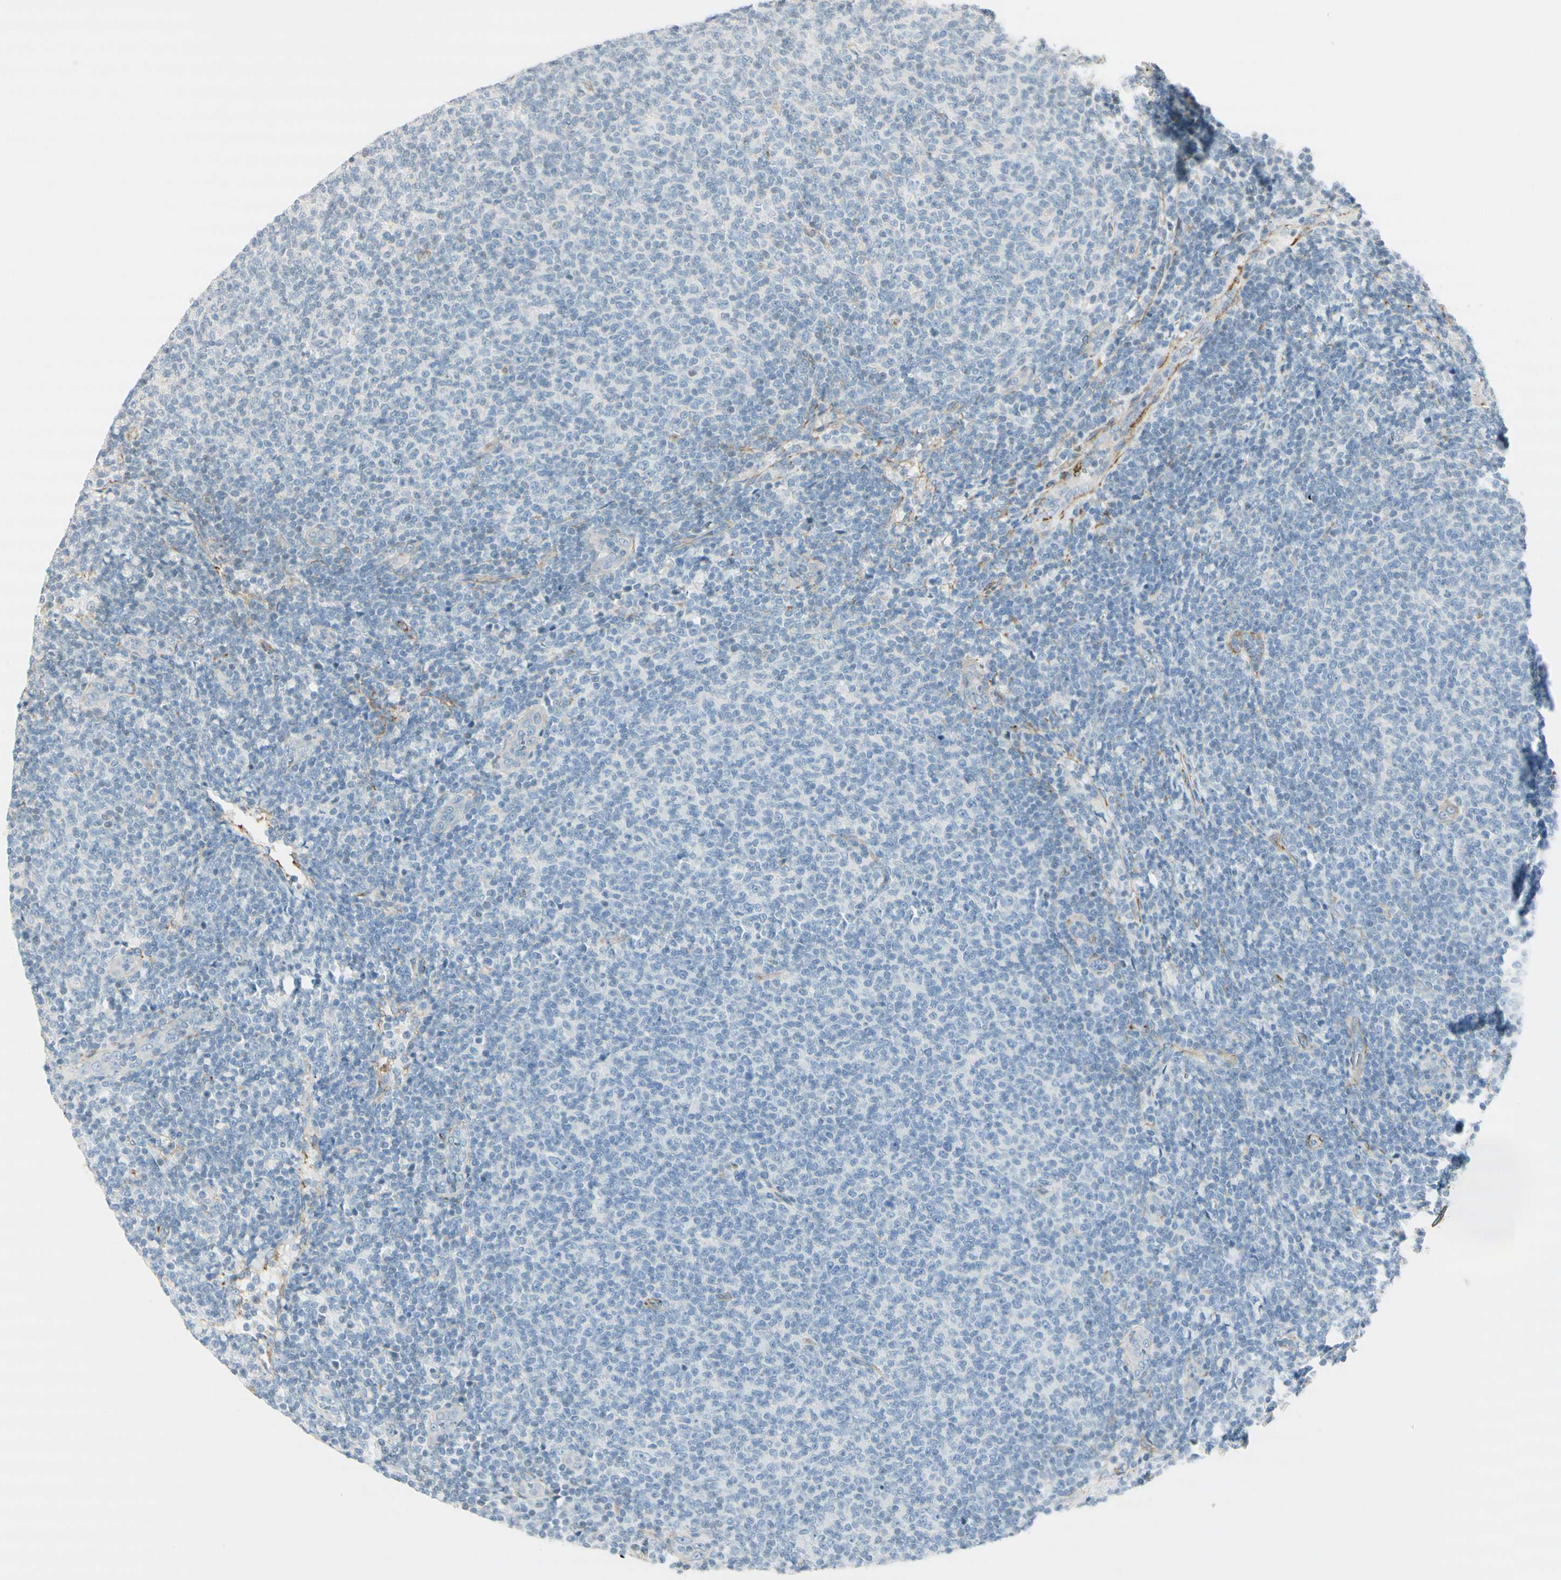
{"staining": {"intensity": "negative", "quantity": "none", "location": "none"}, "tissue": "lymphoma", "cell_type": "Tumor cells", "image_type": "cancer", "snomed": [{"axis": "morphology", "description": "Malignant lymphoma, non-Hodgkin's type, Low grade"}, {"axis": "topography", "description": "Lymph node"}], "caption": "Protein analysis of low-grade malignant lymphoma, non-Hodgkin's type exhibits no significant expression in tumor cells.", "gene": "MAP1B", "patient": {"sex": "male", "age": 66}}